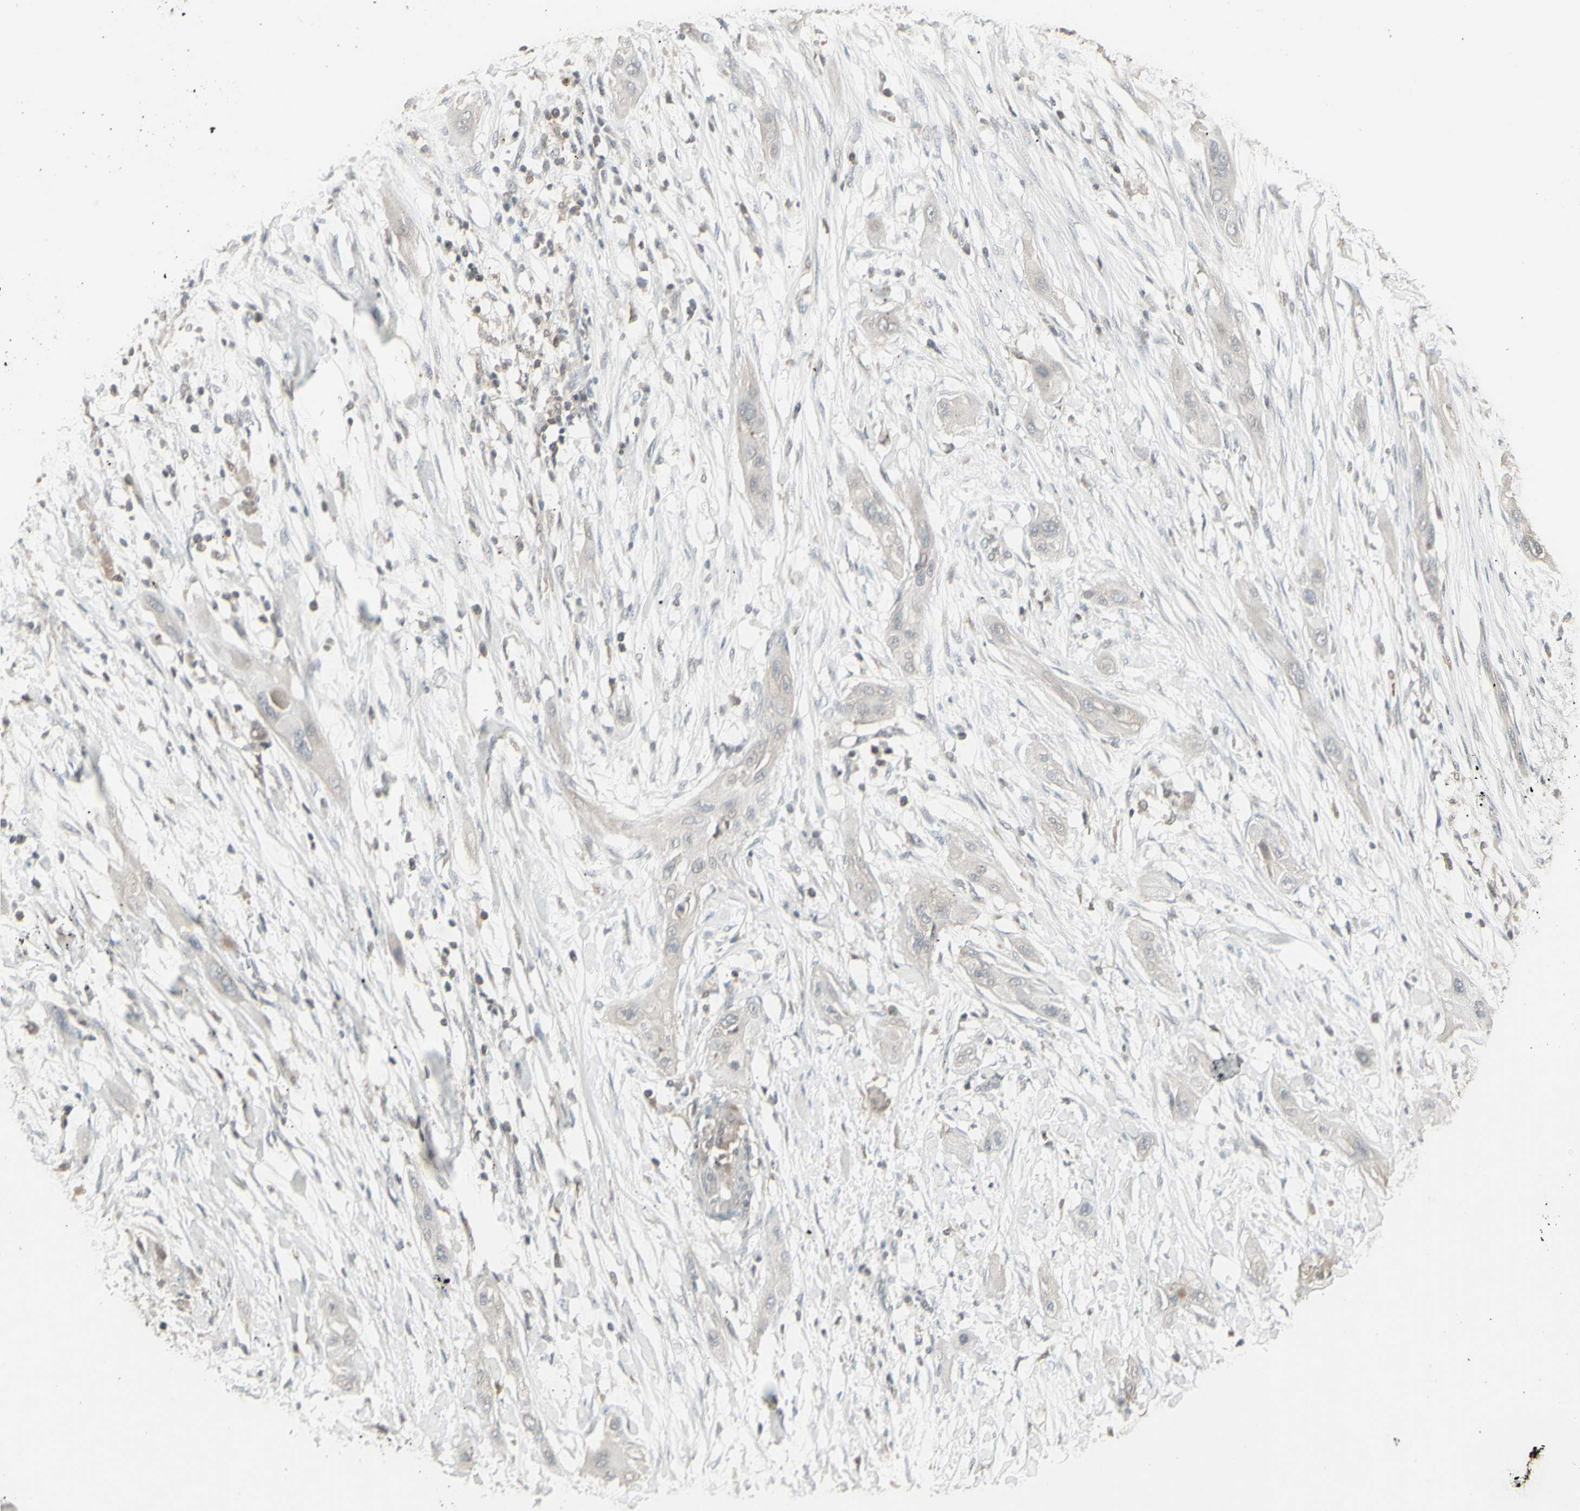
{"staining": {"intensity": "negative", "quantity": "none", "location": "none"}, "tissue": "lung cancer", "cell_type": "Tumor cells", "image_type": "cancer", "snomed": [{"axis": "morphology", "description": "Squamous cell carcinoma, NOS"}, {"axis": "topography", "description": "Lung"}], "caption": "High magnification brightfield microscopy of lung squamous cell carcinoma stained with DAB (brown) and counterstained with hematoxylin (blue): tumor cells show no significant positivity. The staining is performed using DAB (3,3'-diaminobenzidine) brown chromogen with nuclei counter-stained in using hematoxylin.", "gene": "CSK", "patient": {"sex": "female", "age": 47}}